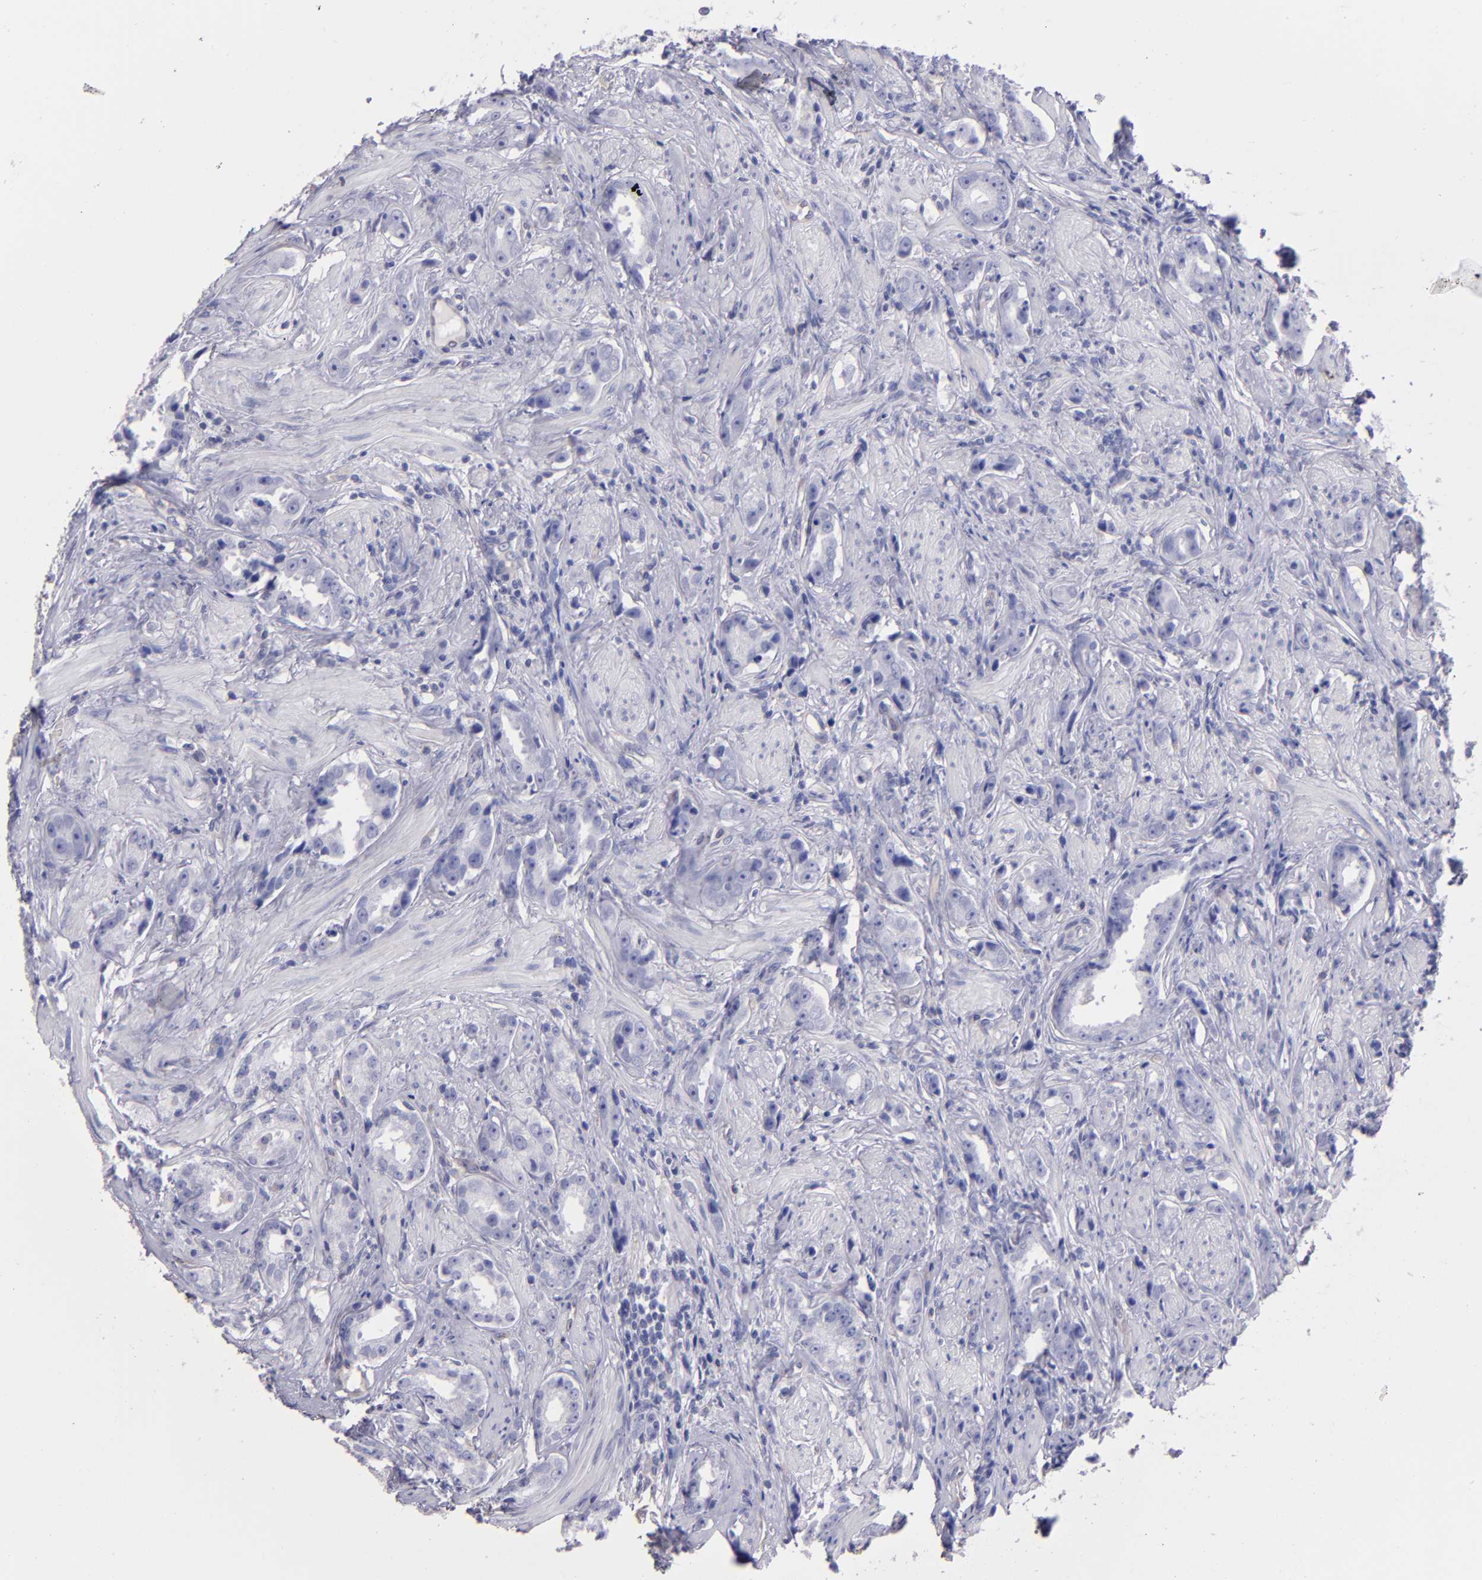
{"staining": {"intensity": "negative", "quantity": "none", "location": "none"}, "tissue": "prostate cancer", "cell_type": "Tumor cells", "image_type": "cancer", "snomed": [{"axis": "morphology", "description": "Adenocarcinoma, Medium grade"}, {"axis": "topography", "description": "Prostate"}], "caption": "Human medium-grade adenocarcinoma (prostate) stained for a protein using immunohistochemistry (IHC) displays no staining in tumor cells.", "gene": "TG", "patient": {"sex": "male", "age": 53}}